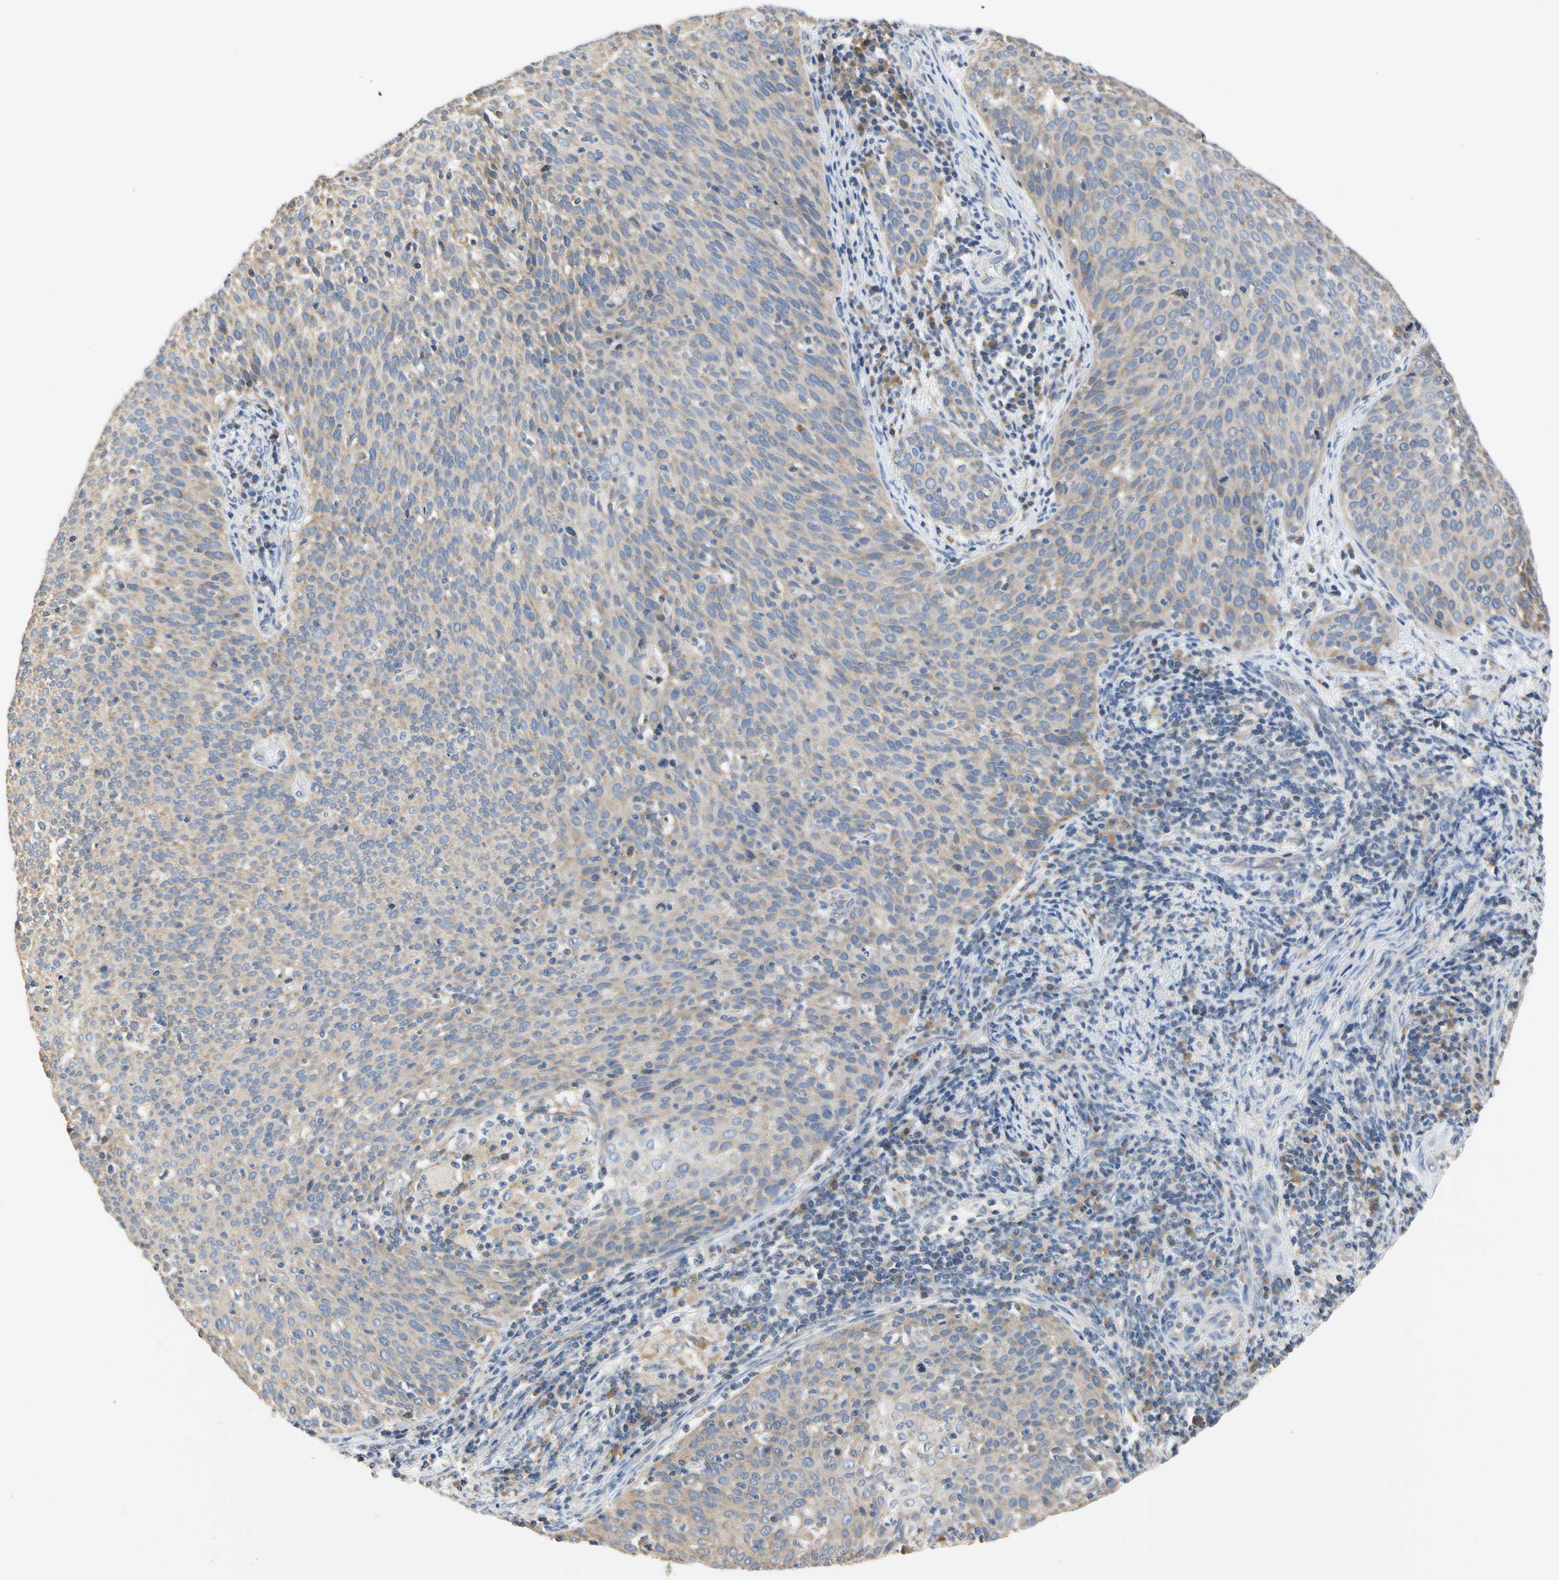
{"staining": {"intensity": "weak", "quantity": ">75%", "location": "cytoplasmic/membranous"}, "tissue": "cervical cancer", "cell_type": "Tumor cells", "image_type": "cancer", "snomed": [{"axis": "morphology", "description": "Squamous cell carcinoma, NOS"}, {"axis": "topography", "description": "Cervix"}], "caption": "Tumor cells display low levels of weak cytoplasmic/membranous staining in about >75% of cells in human cervical cancer (squamous cell carcinoma).", "gene": "PLGRKT", "patient": {"sex": "female", "age": 38}}